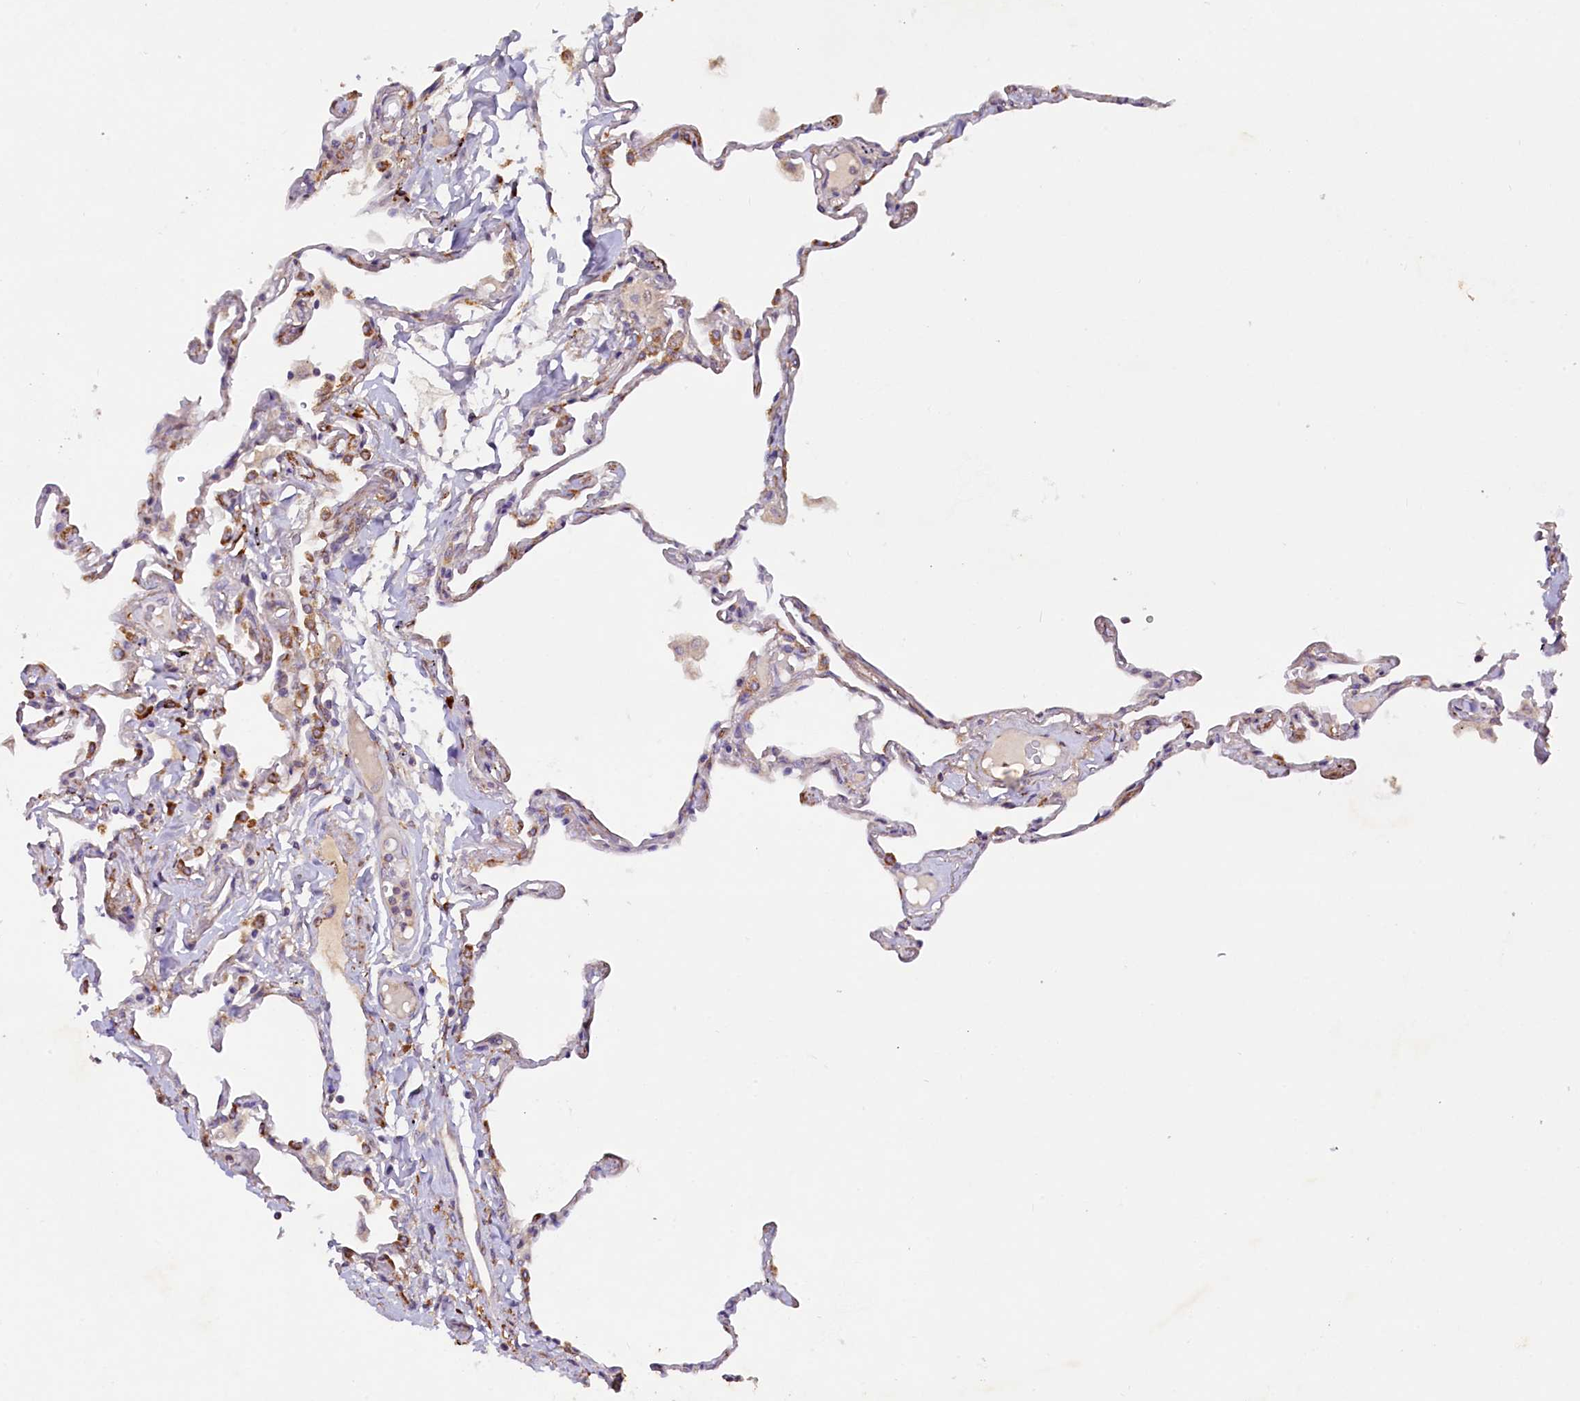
{"staining": {"intensity": "moderate", "quantity": "25%-75%", "location": "cytoplasmic/membranous"}, "tissue": "lung", "cell_type": "Alveolar cells", "image_type": "normal", "snomed": [{"axis": "morphology", "description": "Normal tissue, NOS"}, {"axis": "topography", "description": "Lung"}], "caption": "A micrograph showing moderate cytoplasmic/membranous expression in about 25%-75% of alveolar cells in unremarkable lung, as visualized by brown immunohistochemical staining.", "gene": "SSC5D", "patient": {"sex": "female", "age": 67}}